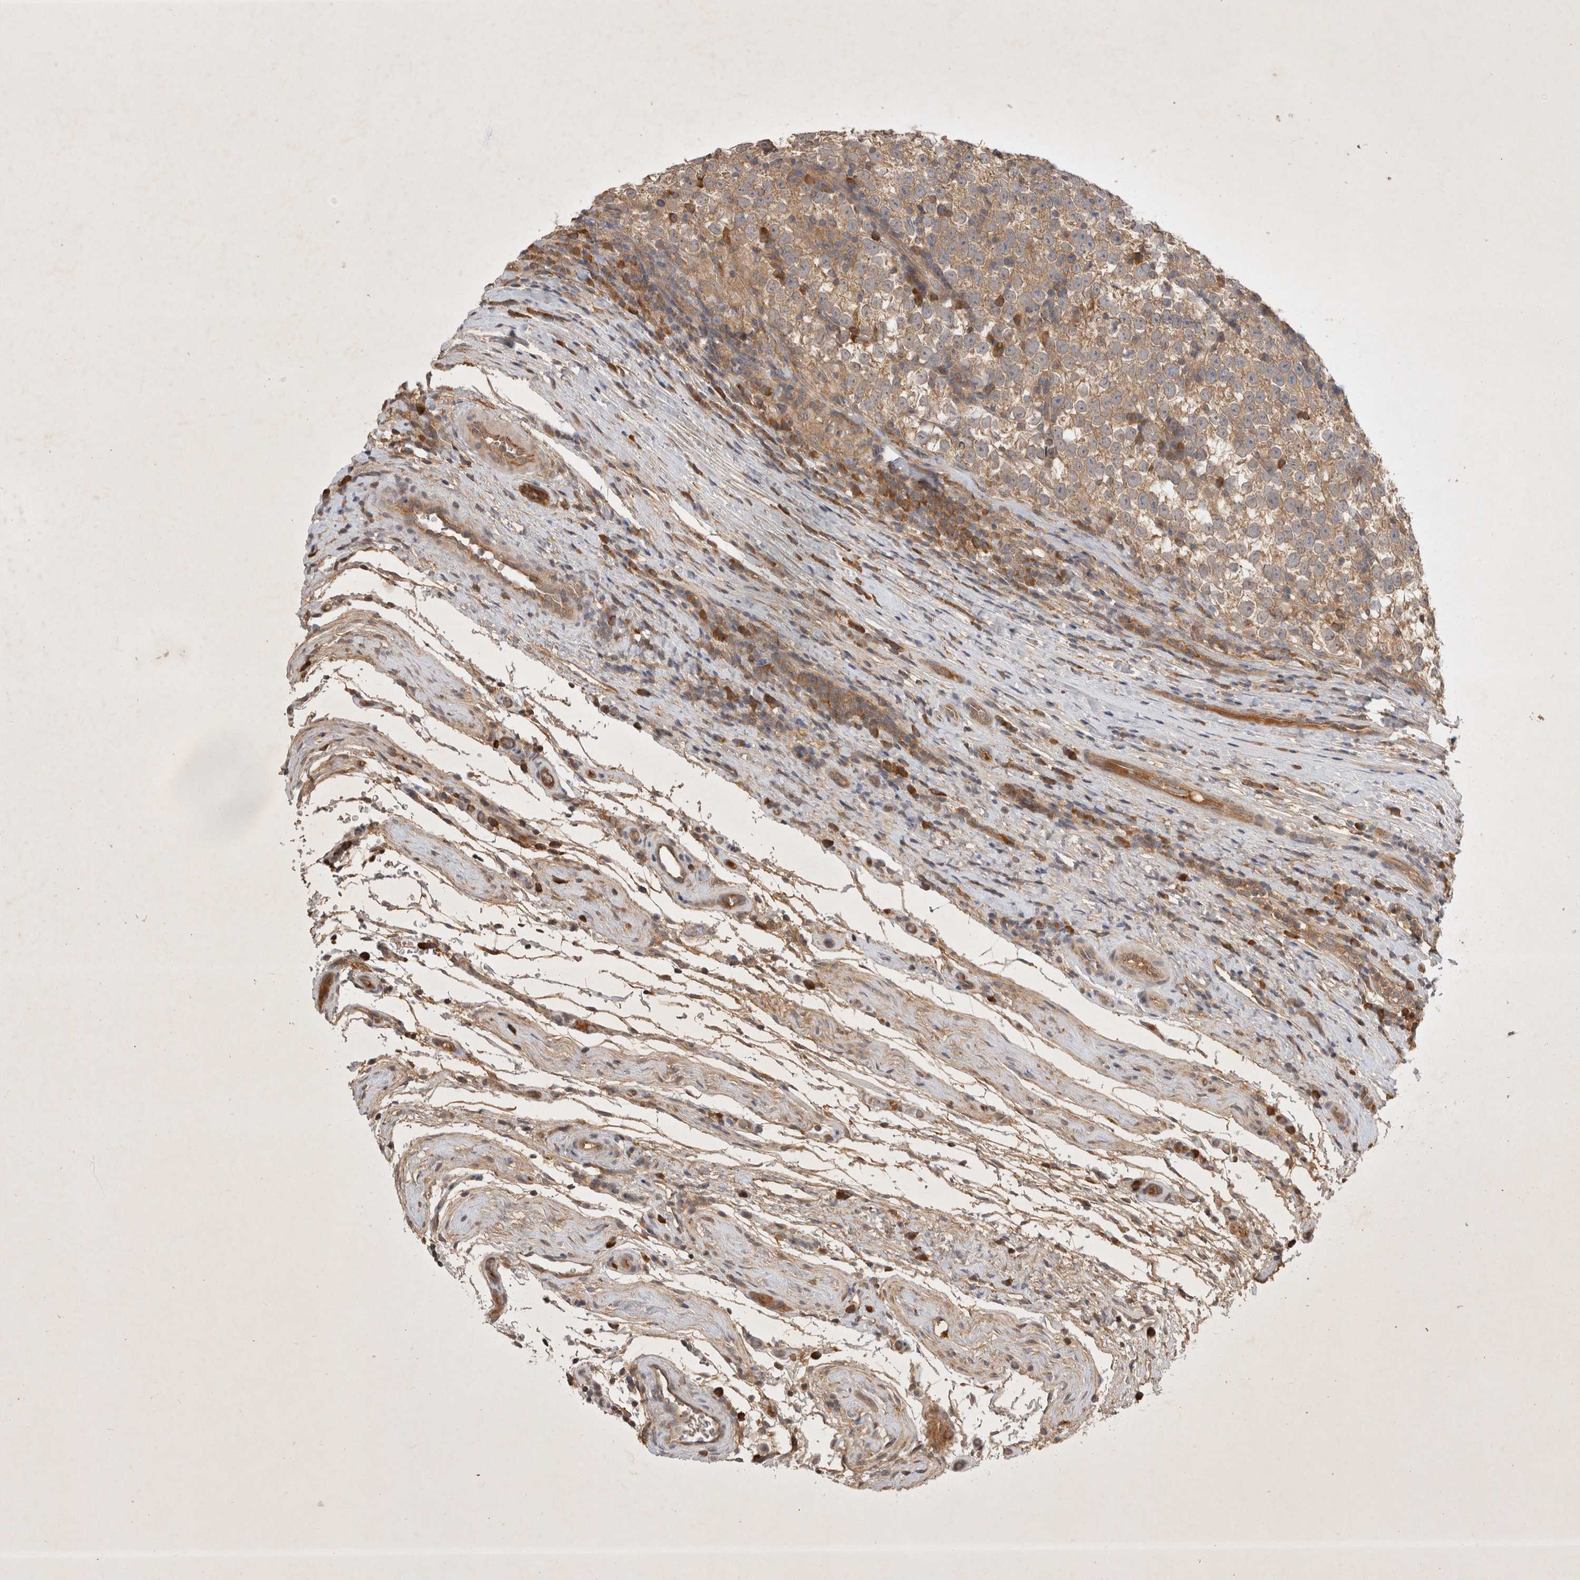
{"staining": {"intensity": "moderate", "quantity": ">75%", "location": "cytoplasmic/membranous"}, "tissue": "testis cancer", "cell_type": "Tumor cells", "image_type": "cancer", "snomed": [{"axis": "morphology", "description": "Normal tissue, NOS"}, {"axis": "morphology", "description": "Seminoma, NOS"}, {"axis": "topography", "description": "Testis"}], "caption": "Immunohistochemical staining of human seminoma (testis) displays moderate cytoplasmic/membranous protein staining in approximately >75% of tumor cells.", "gene": "YES1", "patient": {"sex": "male", "age": 43}}